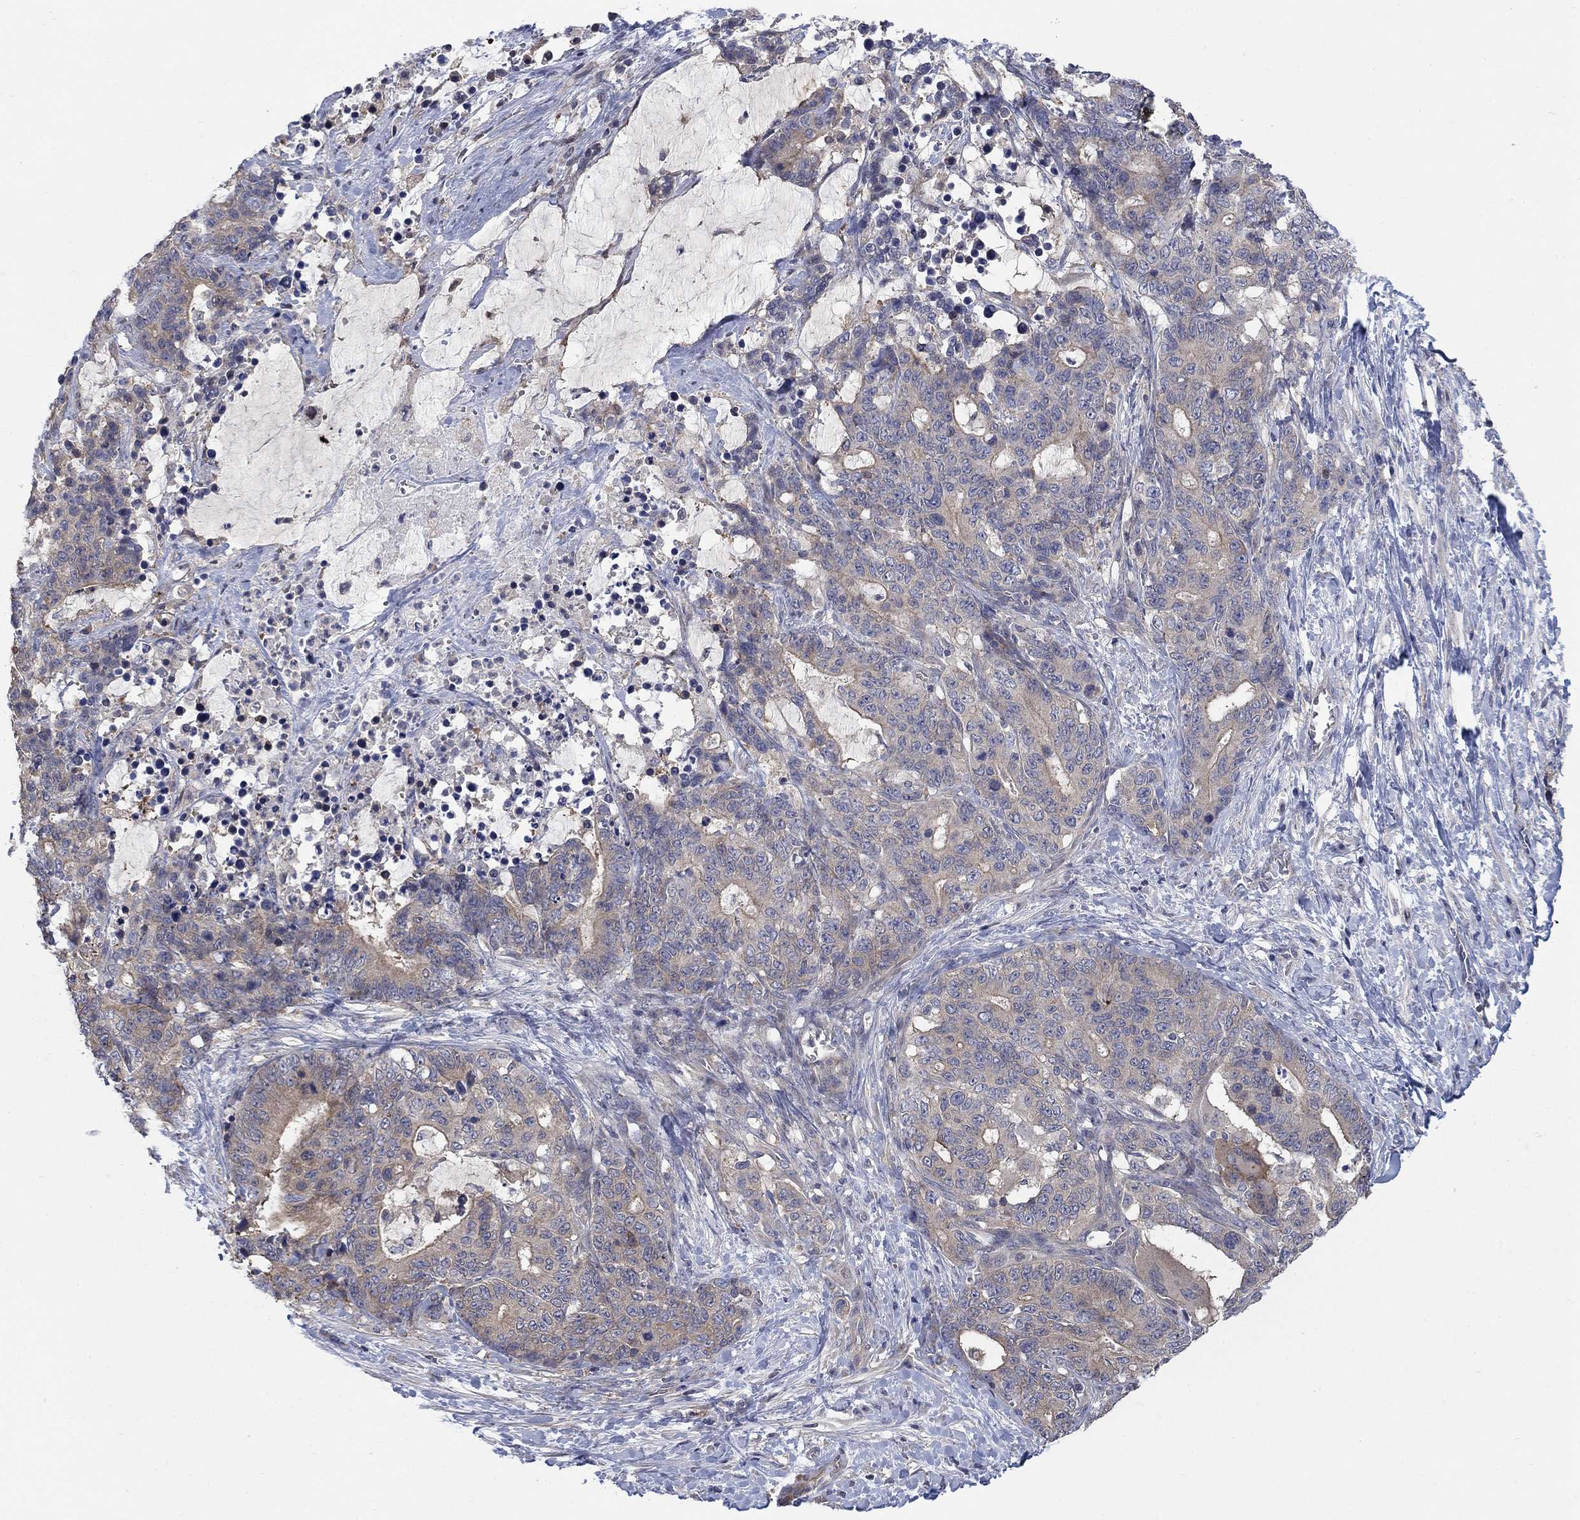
{"staining": {"intensity": "weak", "quantity": ">75%", "location": "cytoplasmic/membranous"}, "tissue": "stomach cancer", "cell_type": "Tumor cells", "image_type": "cancer", "snomed": [{"axis": "morphology", "description": "Normal tissue, NOS"}, {"axis": "morphology", "description": "Adenocarcinoma, NOS"}, {"axis": "topography", "description": "Stomach"}], "caption": "DAB (3,3'-diaminobenzidine) immunohistochemical staining of human stomach cancer exhibits weak cytoplasmic/membranous protein staining in approximately >75% of tumor cells.", "gene": "PDZD2", "patient": {"sex": "female", "age": 64}}